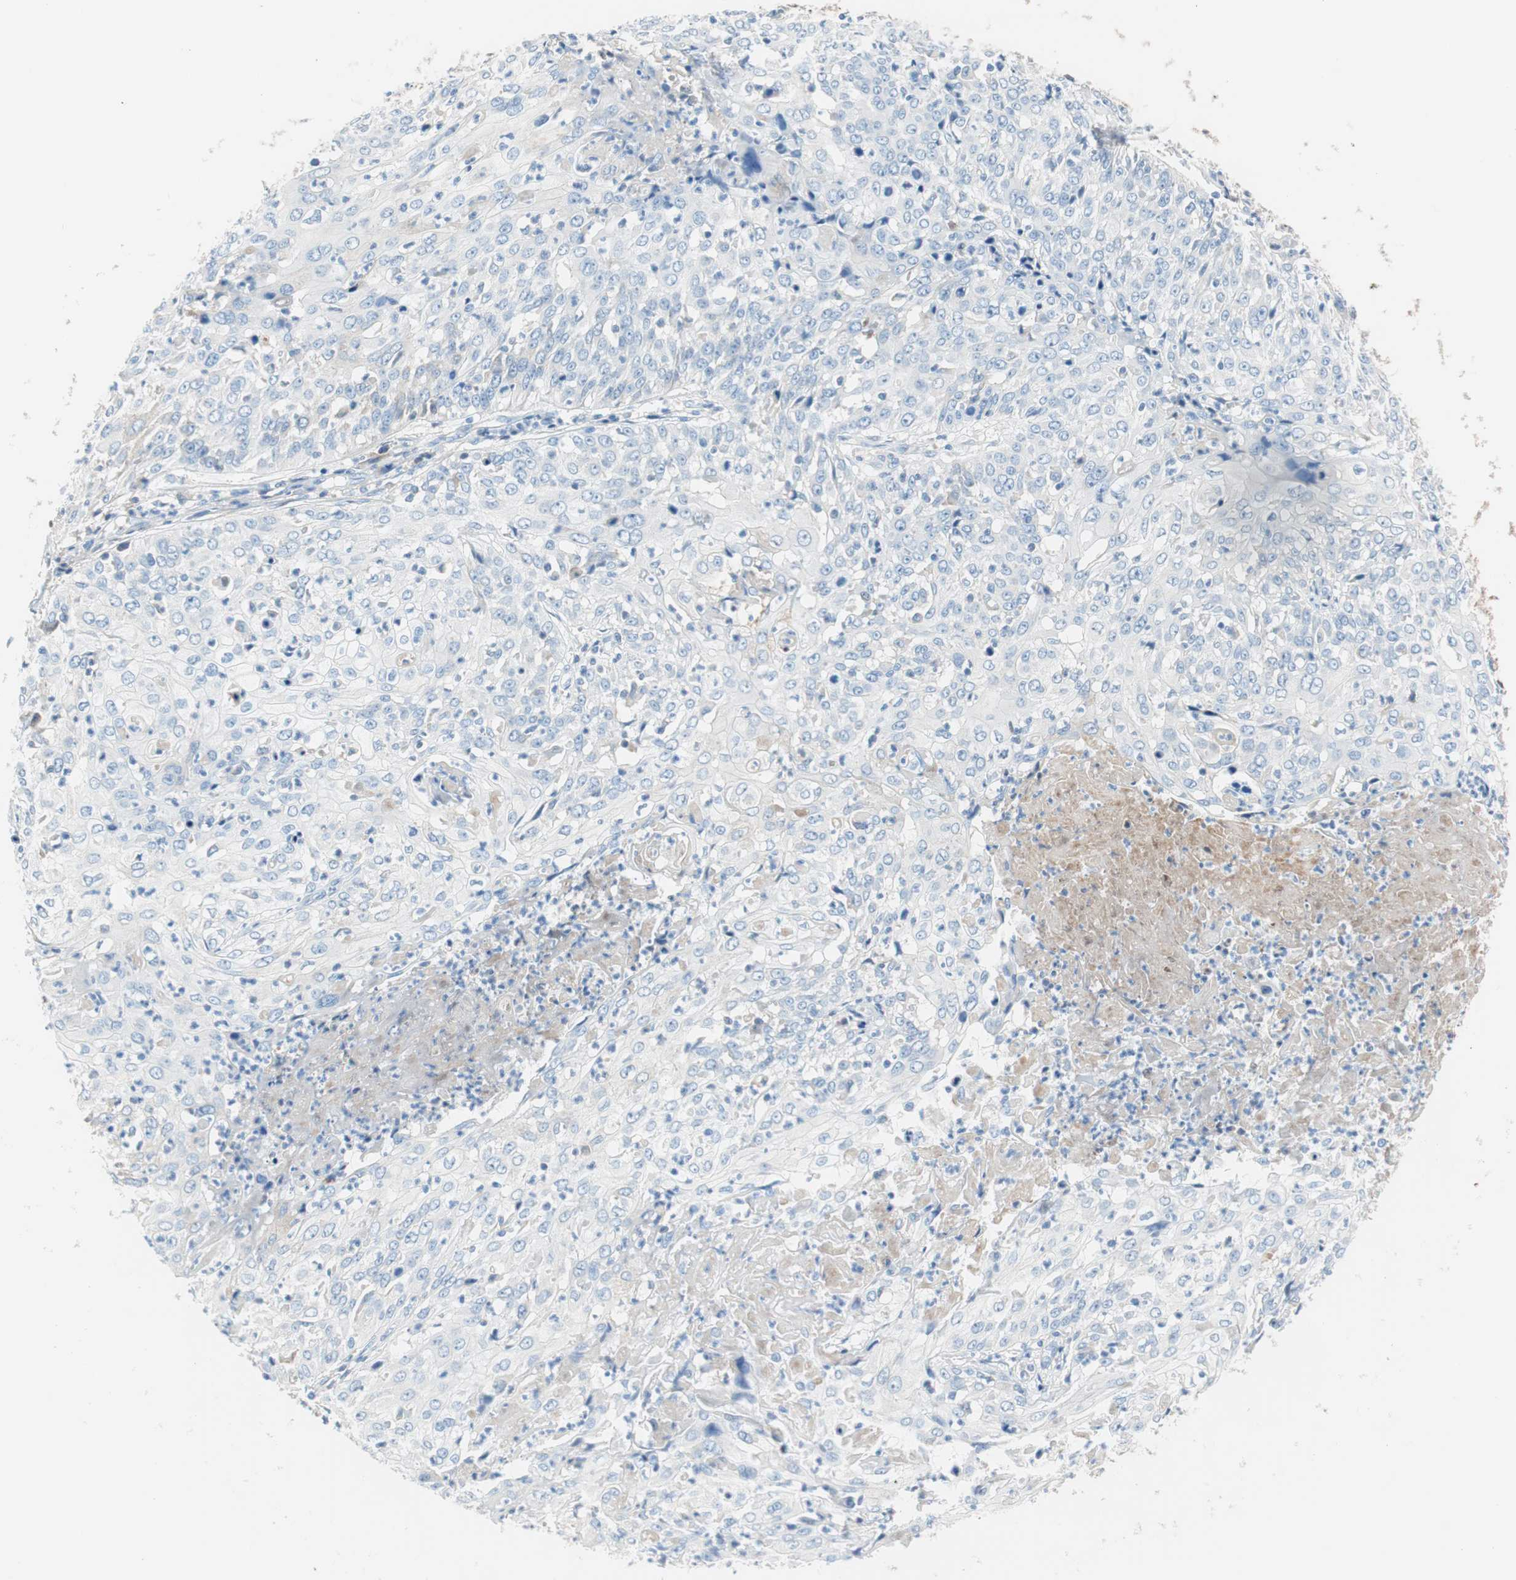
{"staining": {"intensity": "negative", "quantity": "none", "location": "none"}, "tissue": "cervical cancer", "cell_type": "Tumor cells", "image_type": "cancer", "snomed": [{"axis": "morphology", "description": "Squamous cell carcinoma, NOS"}, {"axis": "topography", "description": "Cervix"}], "caption": "Tumor cells show no significant expression in cervical cancer.", "gene": "RBP4", "patient": {"sex": "female", "age": 39}}